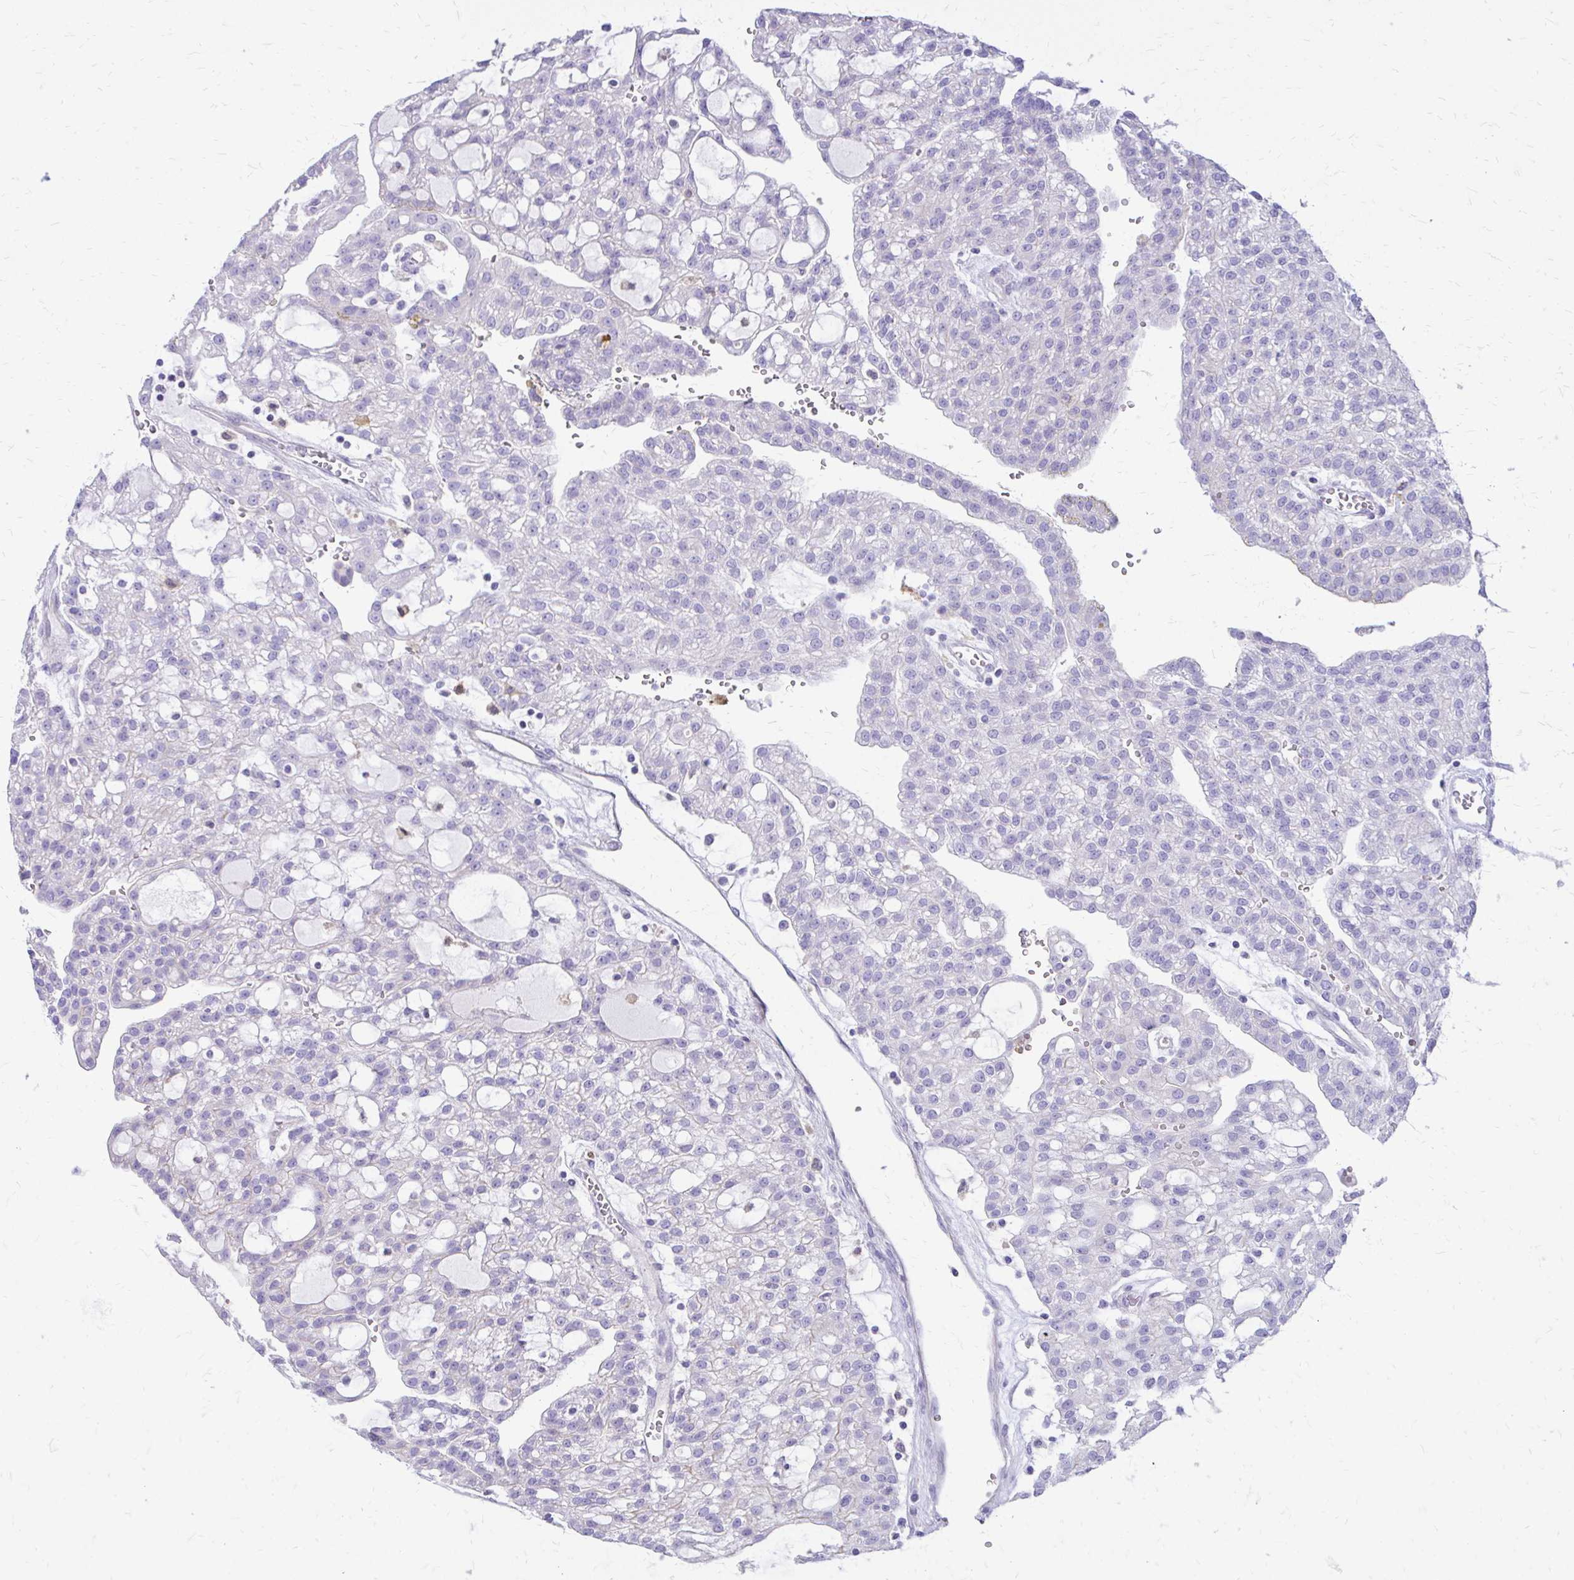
{"staining": {"intensity": "negative", "quantity": "none", "location": "none"}, "tissue": "renal cancer", "cell_type": "Tumor cells", "image_type": "cancer", "snomed": [{"axis": "morphology", "description": "Adenocarcinoma, NOS"}, {"axis": "topography", "description": "Kidney"}], "caption": "A micrograph of renal cancer stained for a protein exhibits no brown staining in tumor cells.", "gene": "SIGLEC11", "patient": {"sex": "male", "age": 63}}